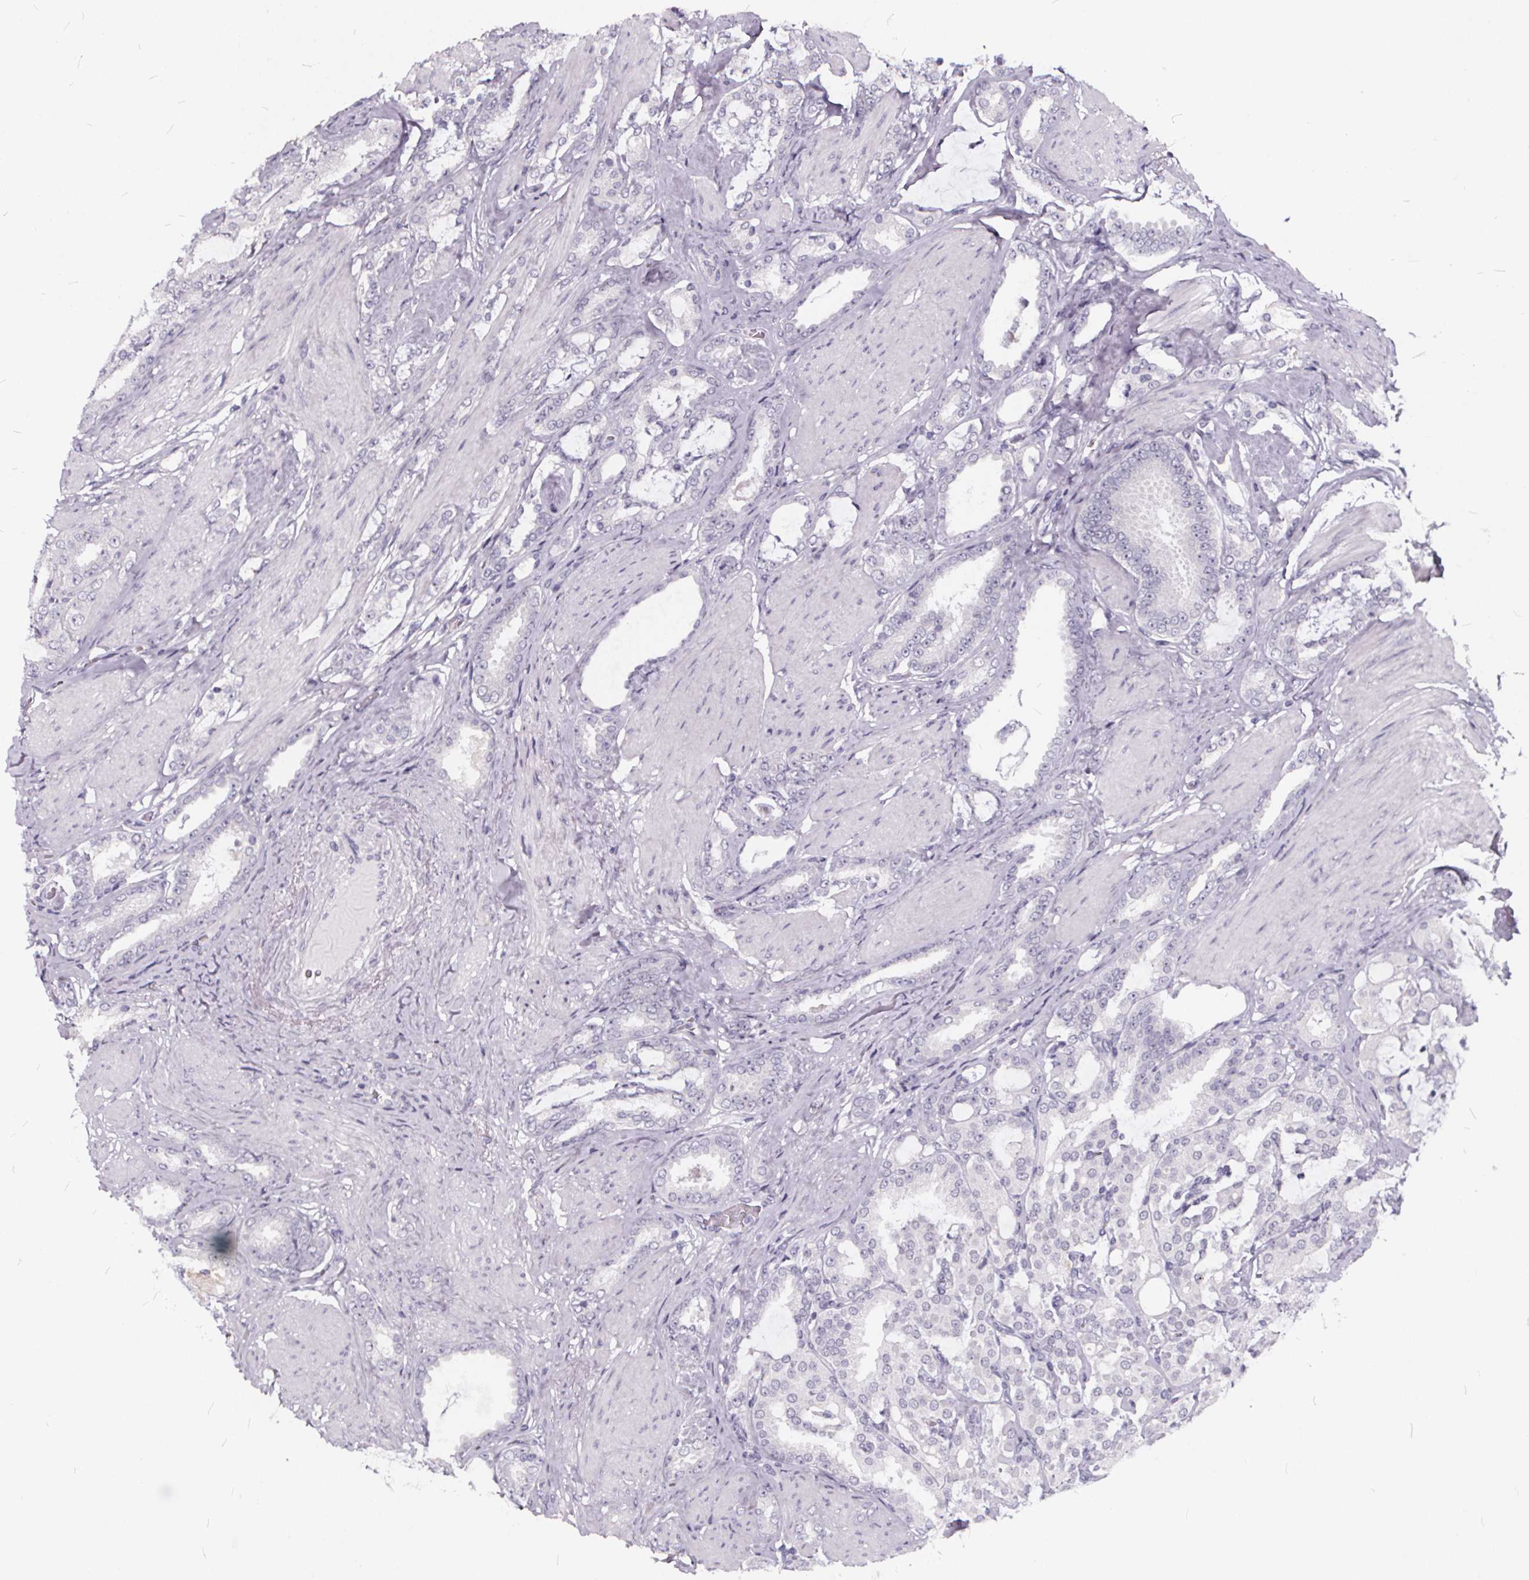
{"staining": {"intensity": "negative", "quantity": "none", "location": "none"}, "tissue": "prostate cancer", "cell_type": "Tumor cells", "image_type": "cancer", "snomed": [{"axis": "morphology", "description": "Adenocarcinoma, High grade"}, {"axis": "topography", "description": "Prostate"}], "caption": "An immunohistochemistry micrograph of adenocarcinoma (high-grade) (prostate) is shown. There is no staining in tumor cells of adenocarcinoma (high-grade) (prostate).", "gene": "SPEF2", "patient": {"sex": "male", "age": 63}}